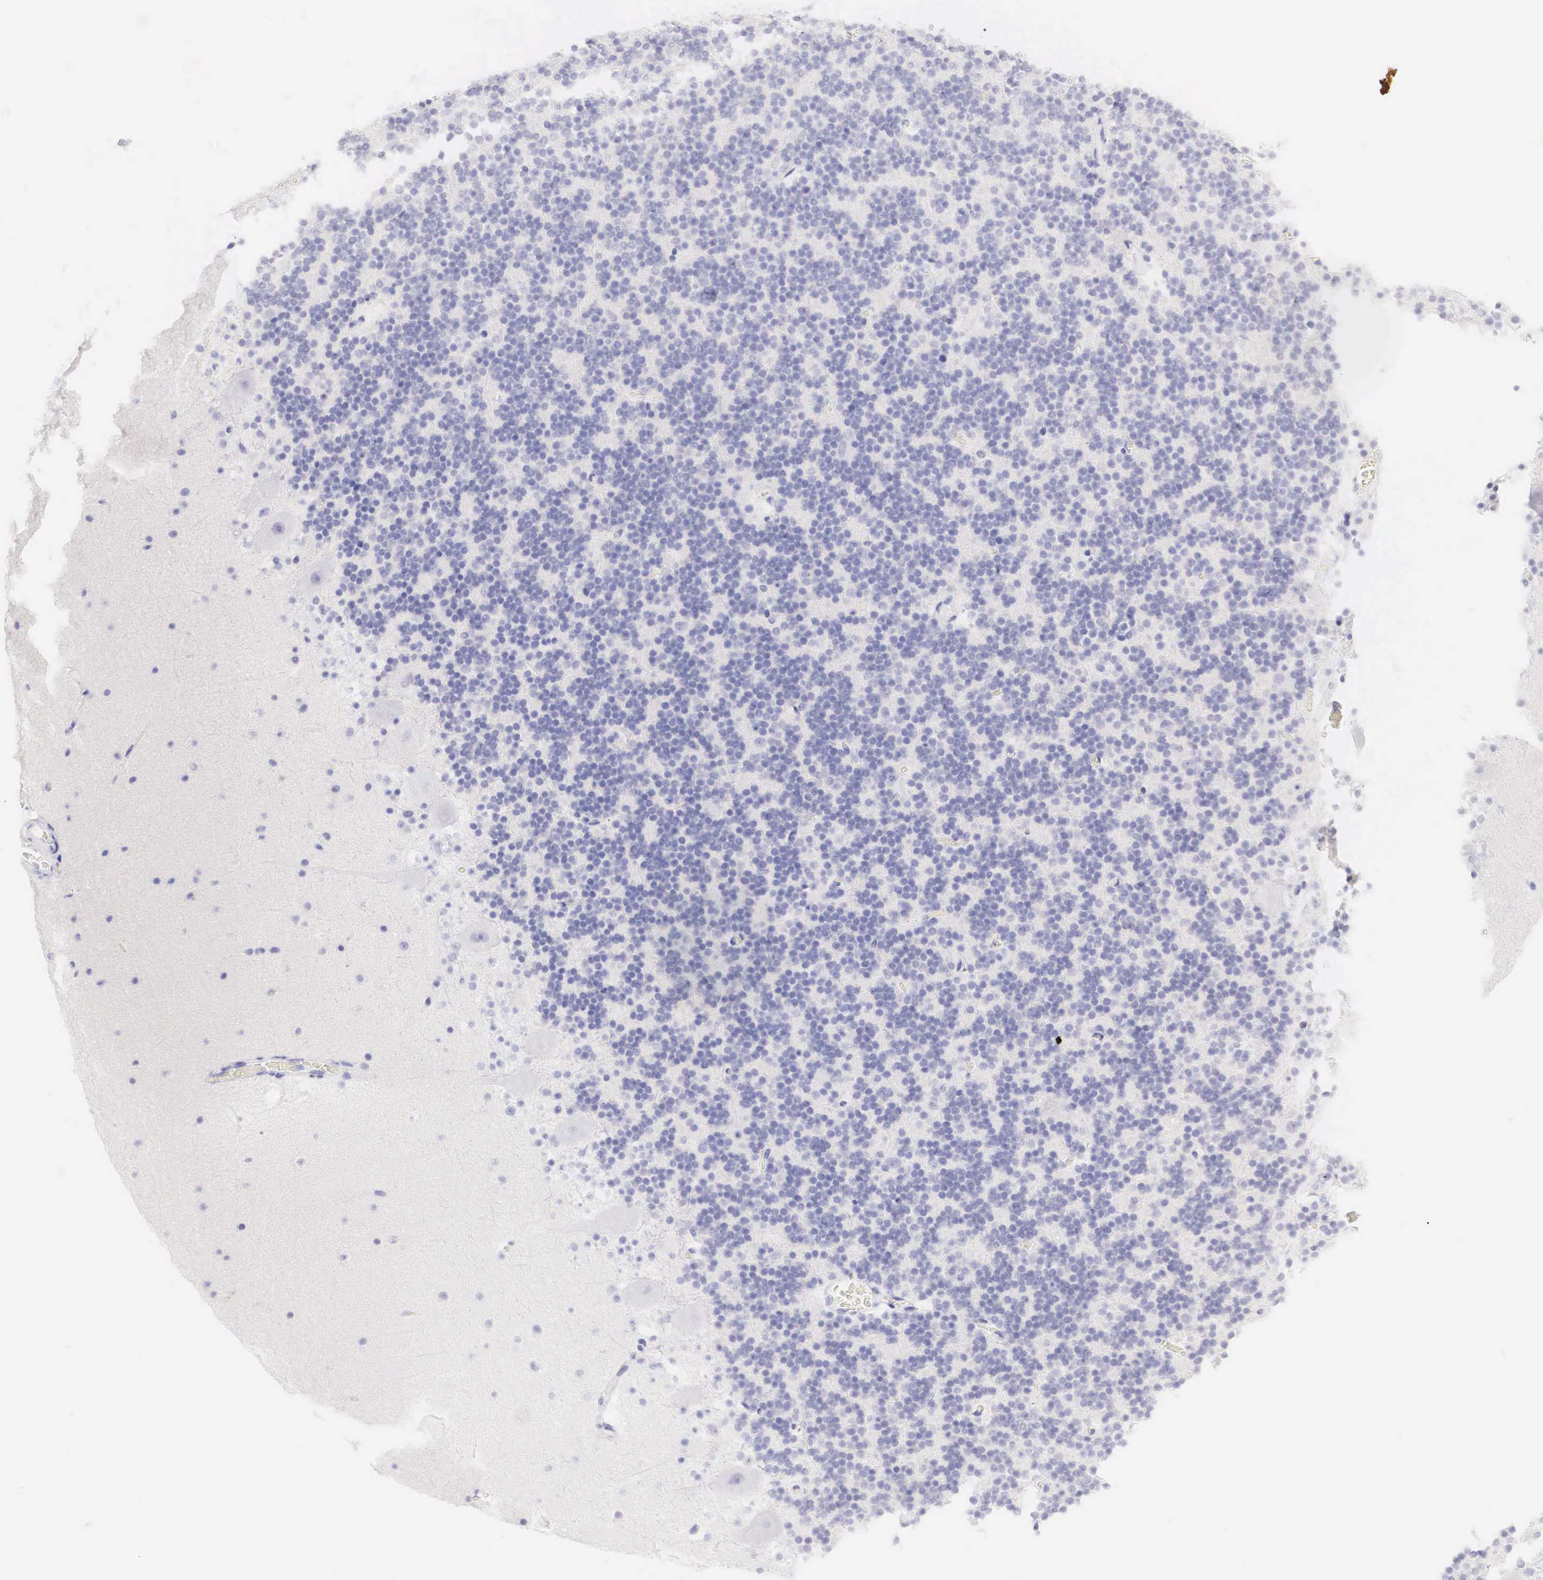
{"staining": {"intensity": "negative", "quantity": "none", "location": "none"}, "tissue": "cerebellum", "cell_type": "Cells in granular layer", "image_type": "normal", "snomed": [{"axis": "morphology", "description": "Normal tissue, NOS"}, {"axis": "topography", "description": "Cerebellum"}], "caption": "The photomicrograph shows no significant expression in cells in granular layer of cerebellum. (DAB IHC visualized using brightfield microscopy, high magnification).", "gene": "TYR", "patient": {"sex": "male", "age": 45}}